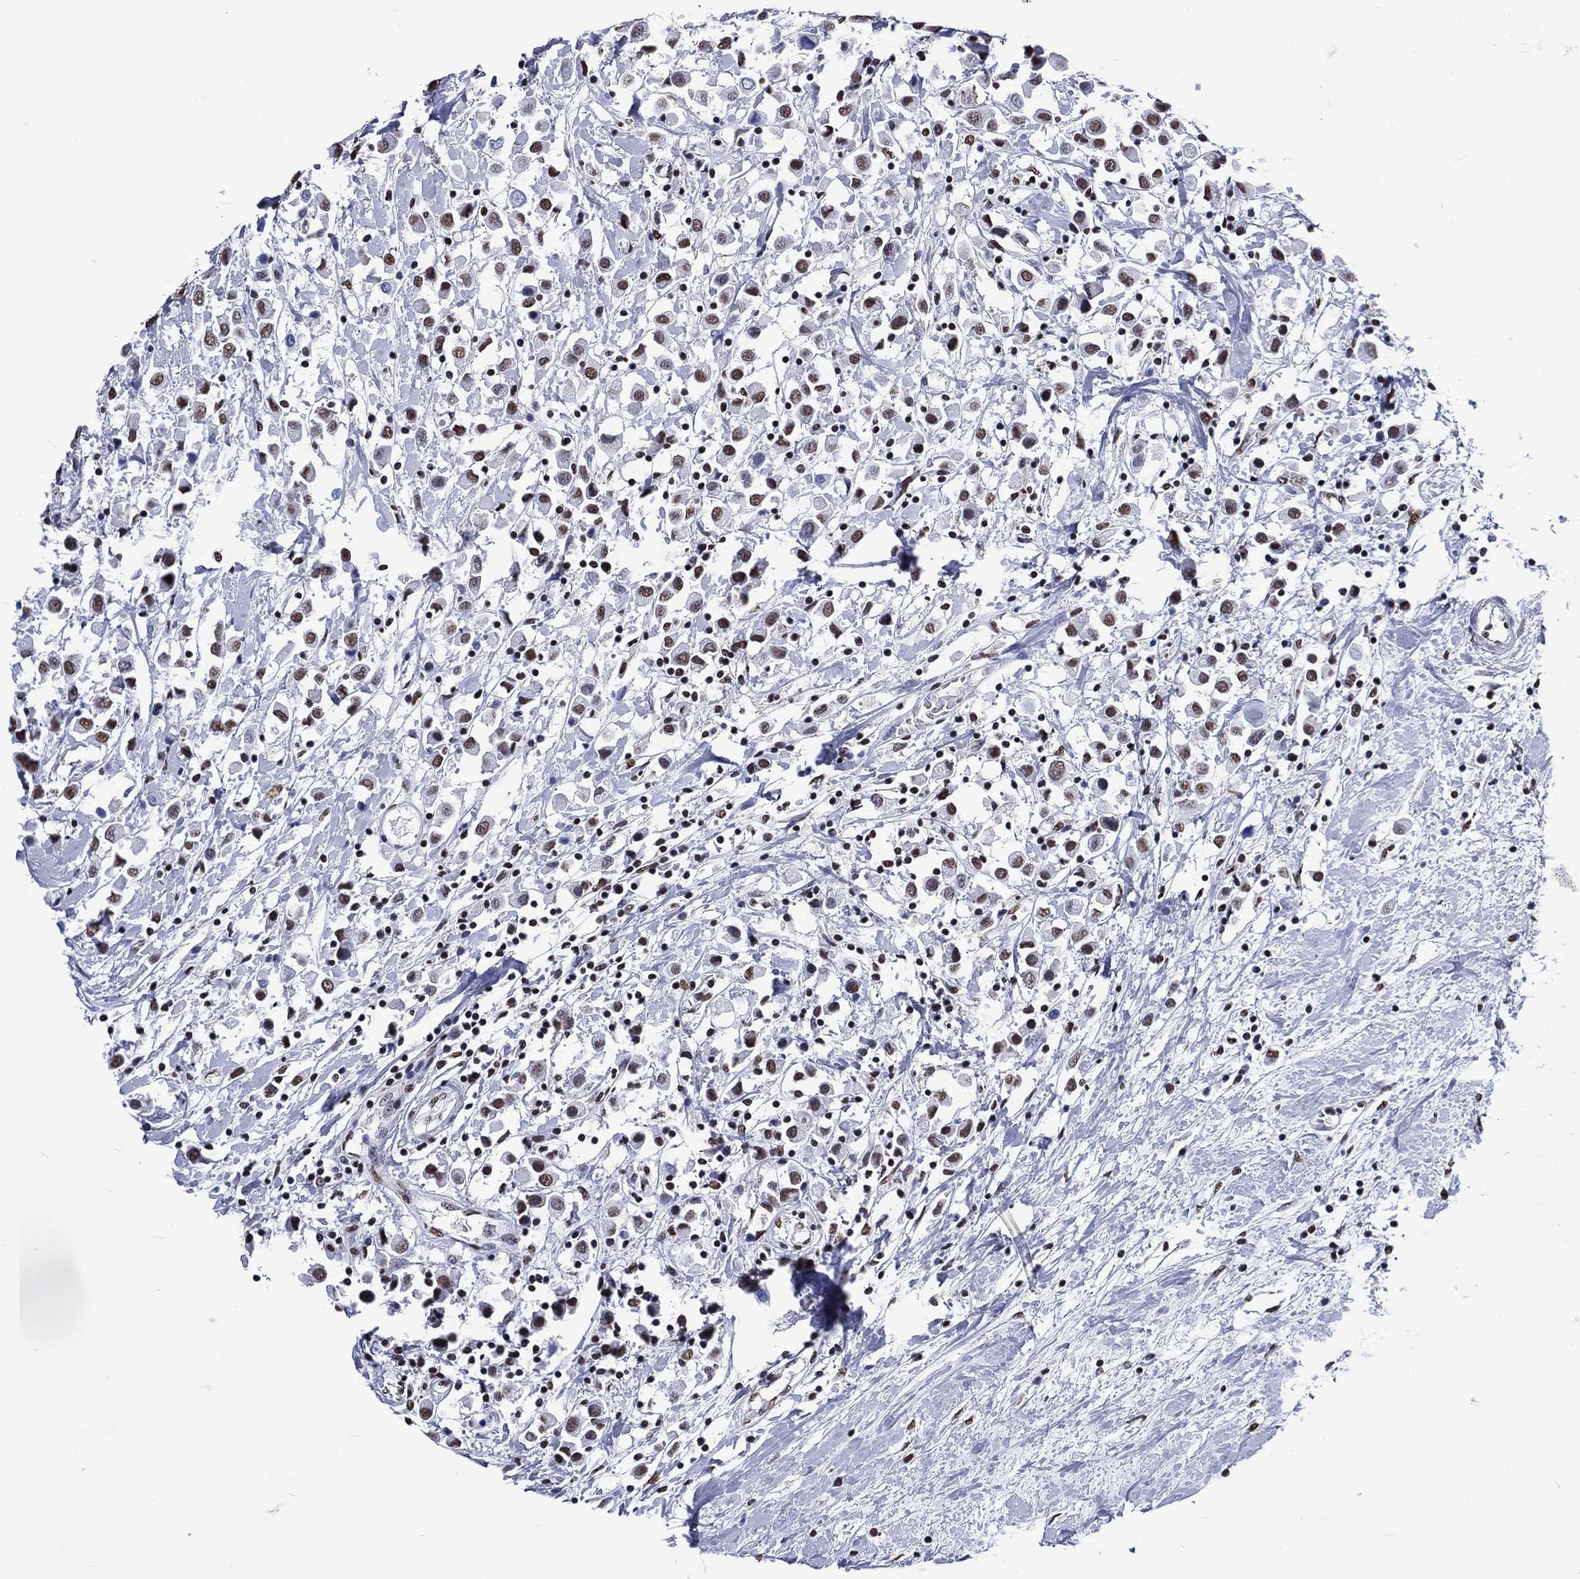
{"staining": {"intensity": "moderate", "quantity": "<25%", "location": "nuclear"}, "tissue": "breast cancer", "cell_type": "Tumor cells", "image_type": "cancer", "snomed": [{"axis": "morphology", "description": "Duct carcinoma"}, {"axis": "topography", "description": "Breast"}], "caption": "Immunohistochemistry (IHC) histopathology image of human breast invasive ductal carcinoma stained for a protein (brown), which displays low levels of moderate nuclear staining in about <25% of tumor cells.", "gene": "RETREG2", "patient": {"sex": "female", "age": 61}}